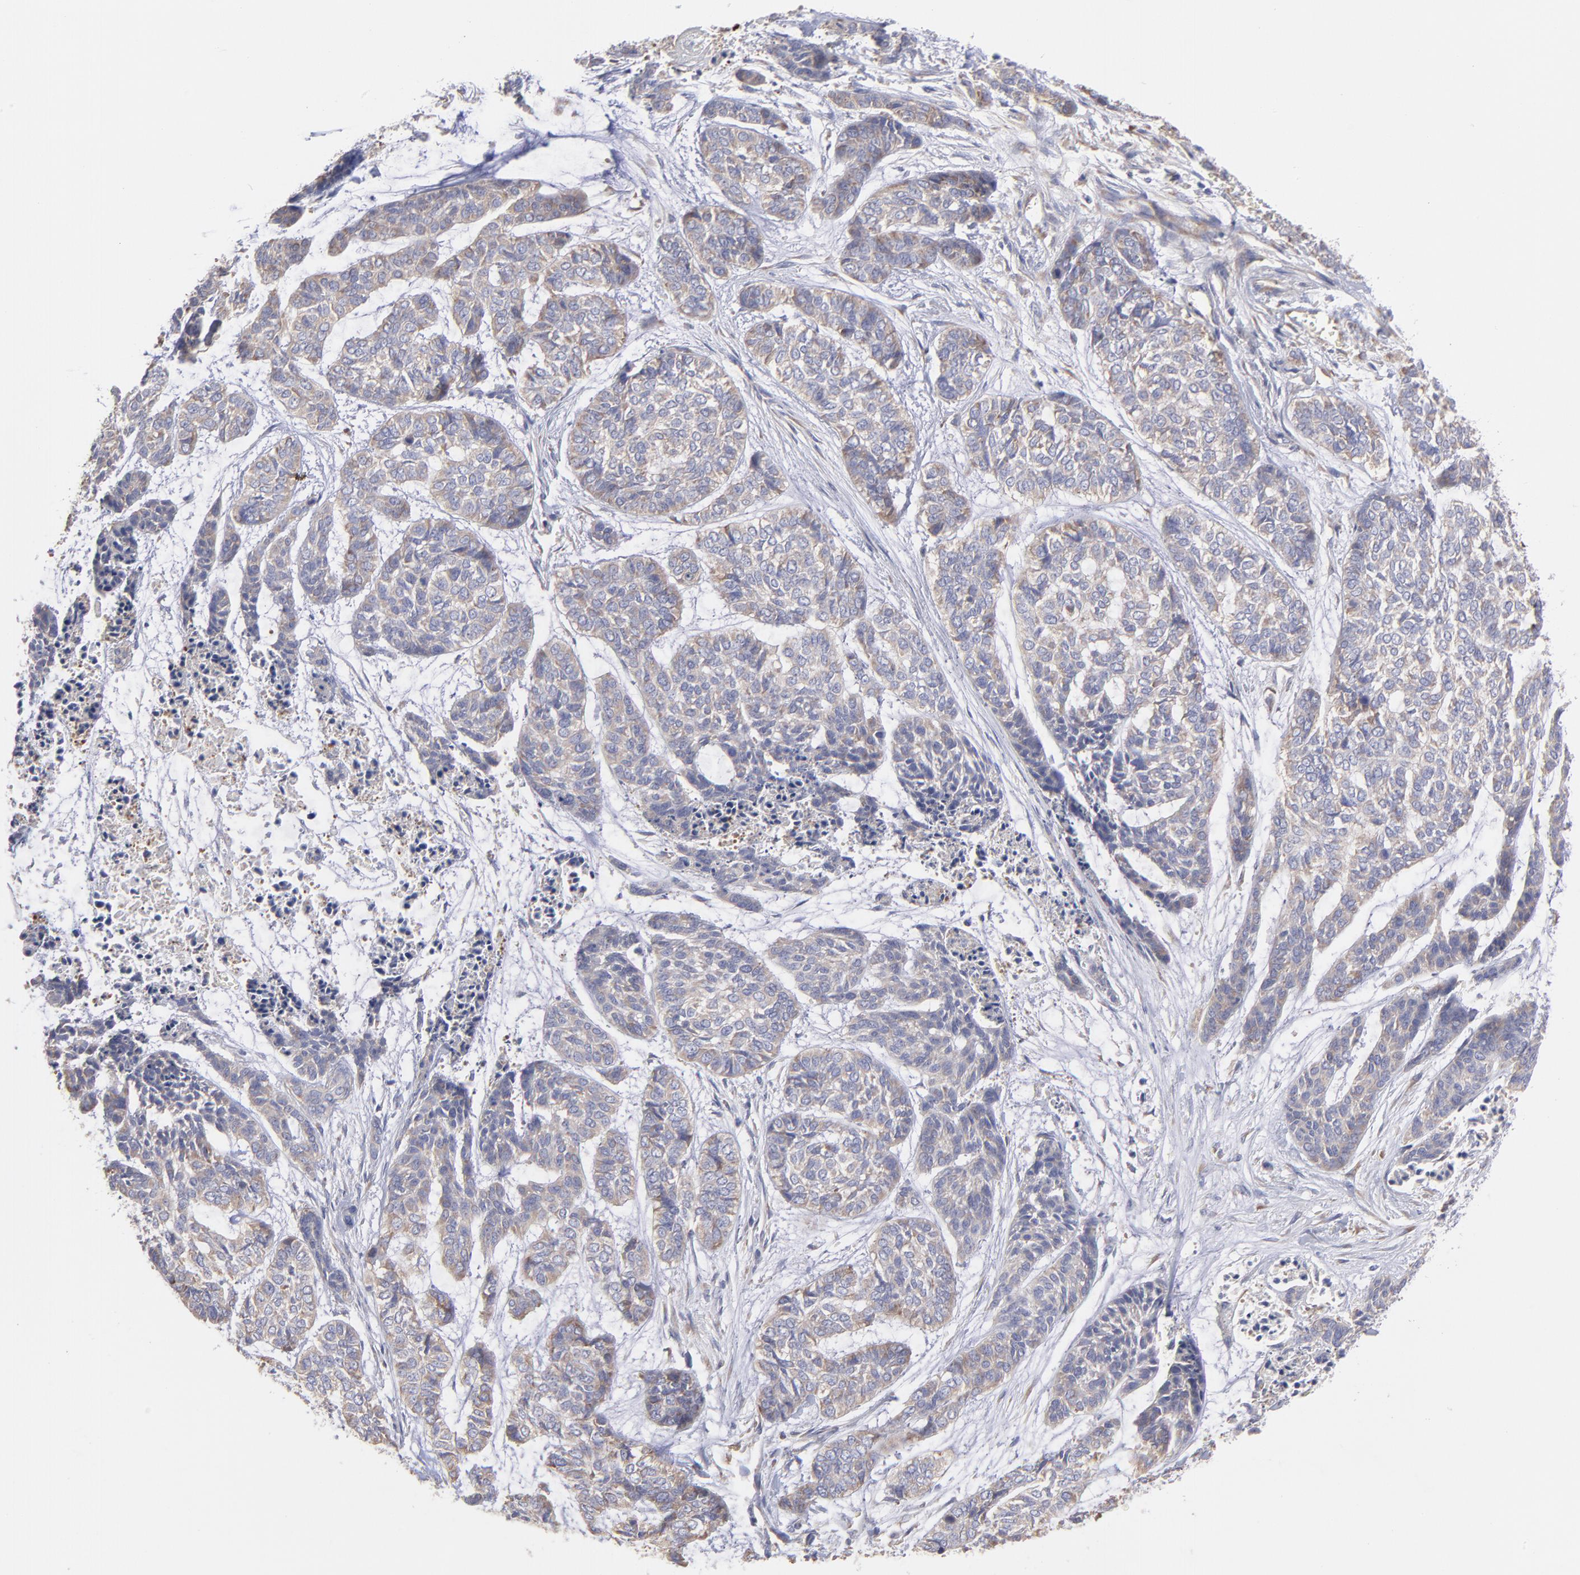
{"staining": {"intensity": "negative", "quantity": "none", "location": "none"}, "tissue": "skin cancer", "cell_type": "Tumor cells", "image_type": "cancer", "snomed": [{"axis": "morphology", "description": "Basal cell carcinoma"}, {"axis": "topography", "description": "Skin"}], "caption": "High magnification brightfield microscopy of skin cancer (basal cell carcinoma) stained with DAB (brown) and counterstained with hematoxylin (blue): tumor cells show no significant expression. (Stains: DAB IHC with hematoxylin counter stain, Microscopy: brightfield microscopy at high magnification).", "gene": "RPLP0", "patient": {"sex": "female", "age": 64}}